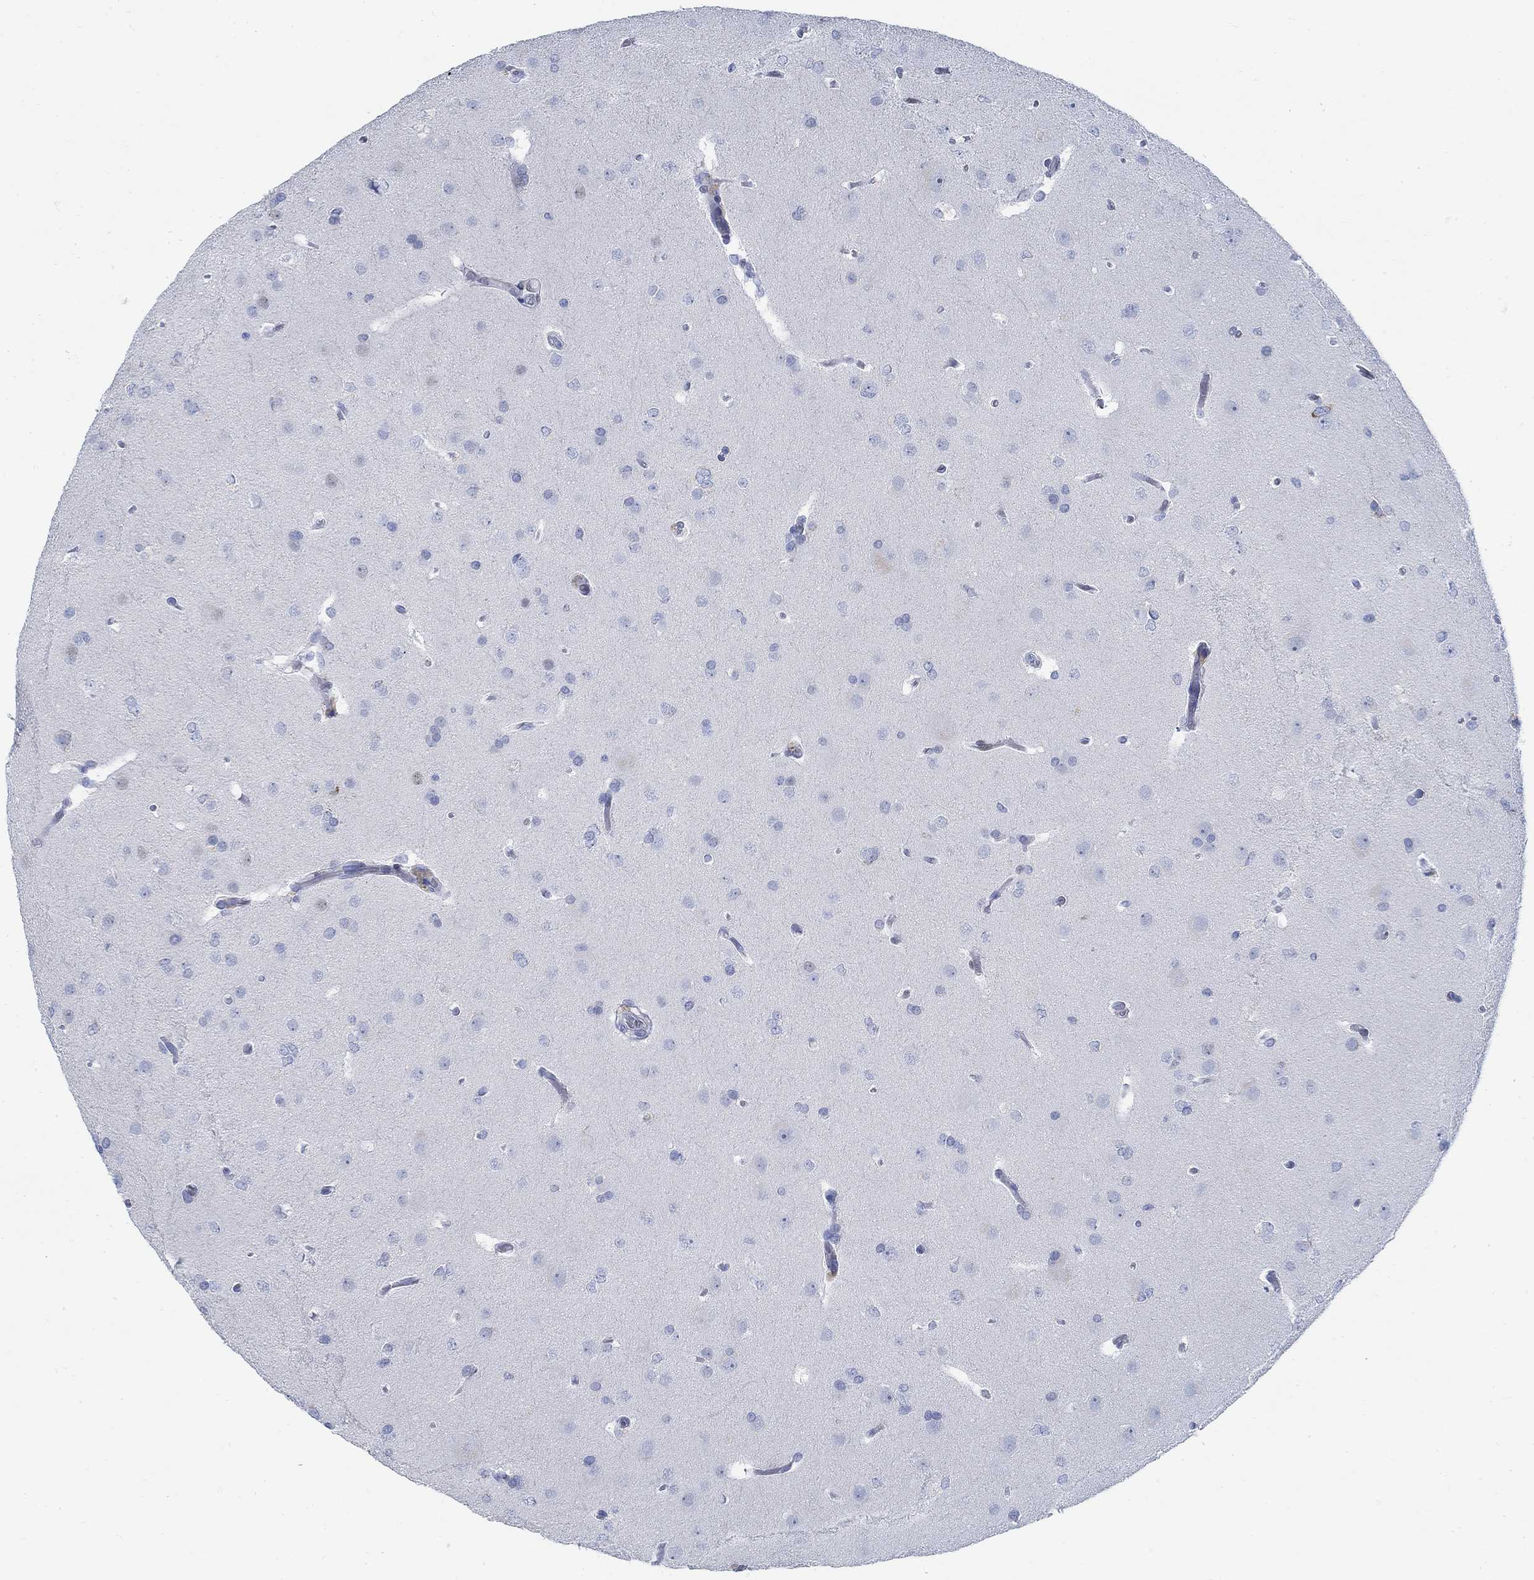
{"staining": {"intensity": "negative", "quantity": "none", "location": "none"}, "tissue": "glioma", "cell_type": "Tumor cells", "image_type": "cancer", "snomed": [{"axis": "morphology", "description": "Glioma, malignant, Low grade"}, {"axis": "topography", "description": "Brain"}], "caption": "Immunohistochemistry of human glioma reveals no expression in tumor cells.", "gene": "RBM20", "patient": {"sex": "female", "age": 32}}